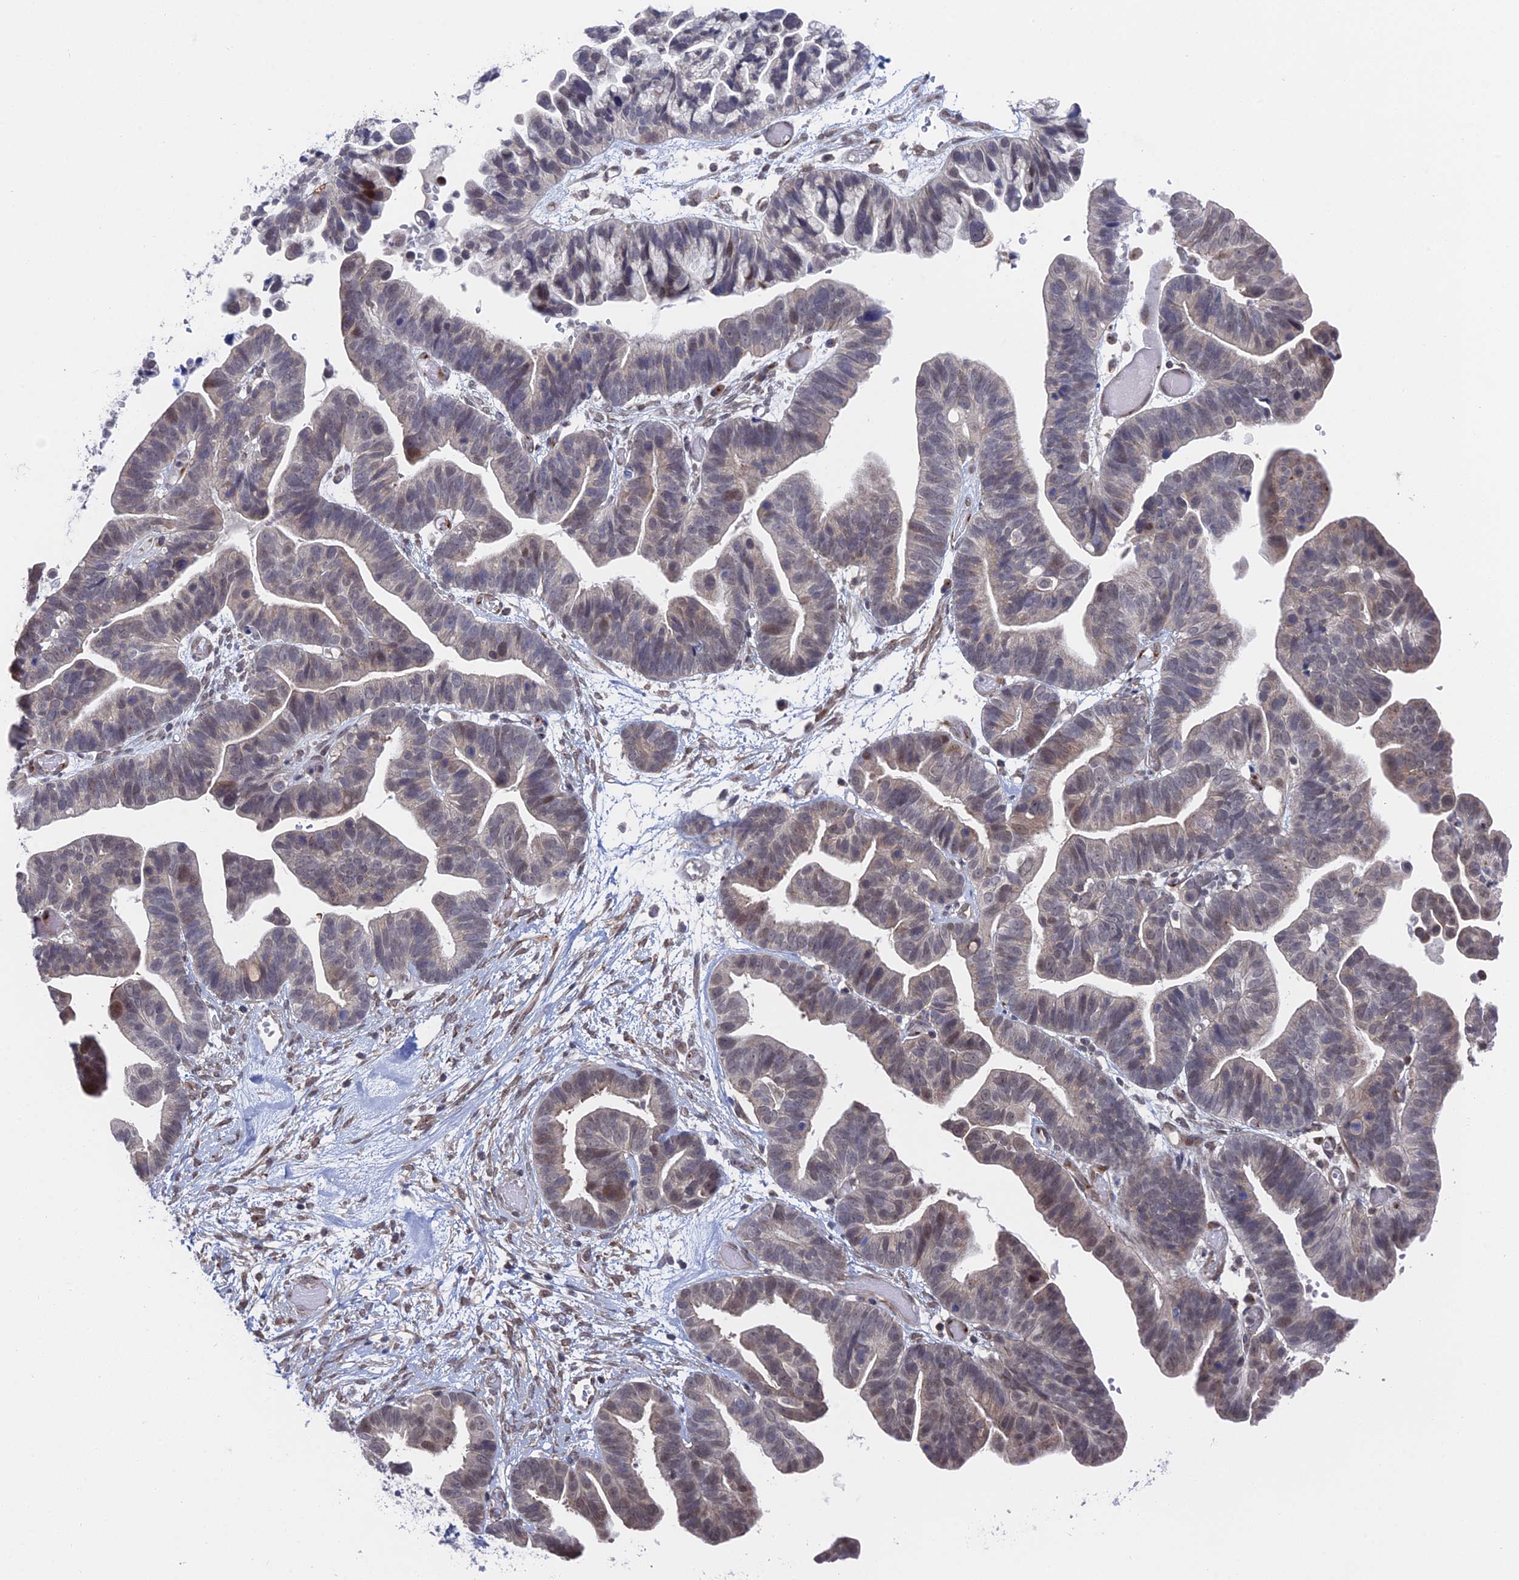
{"staining": {"intensity": "weak", "quantity": "<25%", "location": "cytoplasmic/membranous,nuclear"}, "tissue": "ovarian cancer", "cell_type": "Tumor cells", "image_type": "cancer", "snomed": [{"axis": "morphology", "description": "Cystadenocarcinoma, serous, NOS"}, {"axis": "topography", "description": "Ovary"}], "caption": "Tumor cells are negative for protein expression in human serous cystadenocarcinoma (ovarian).", "gene": "FHIP2A", "patient": {"sex": "female", "age": 56}}